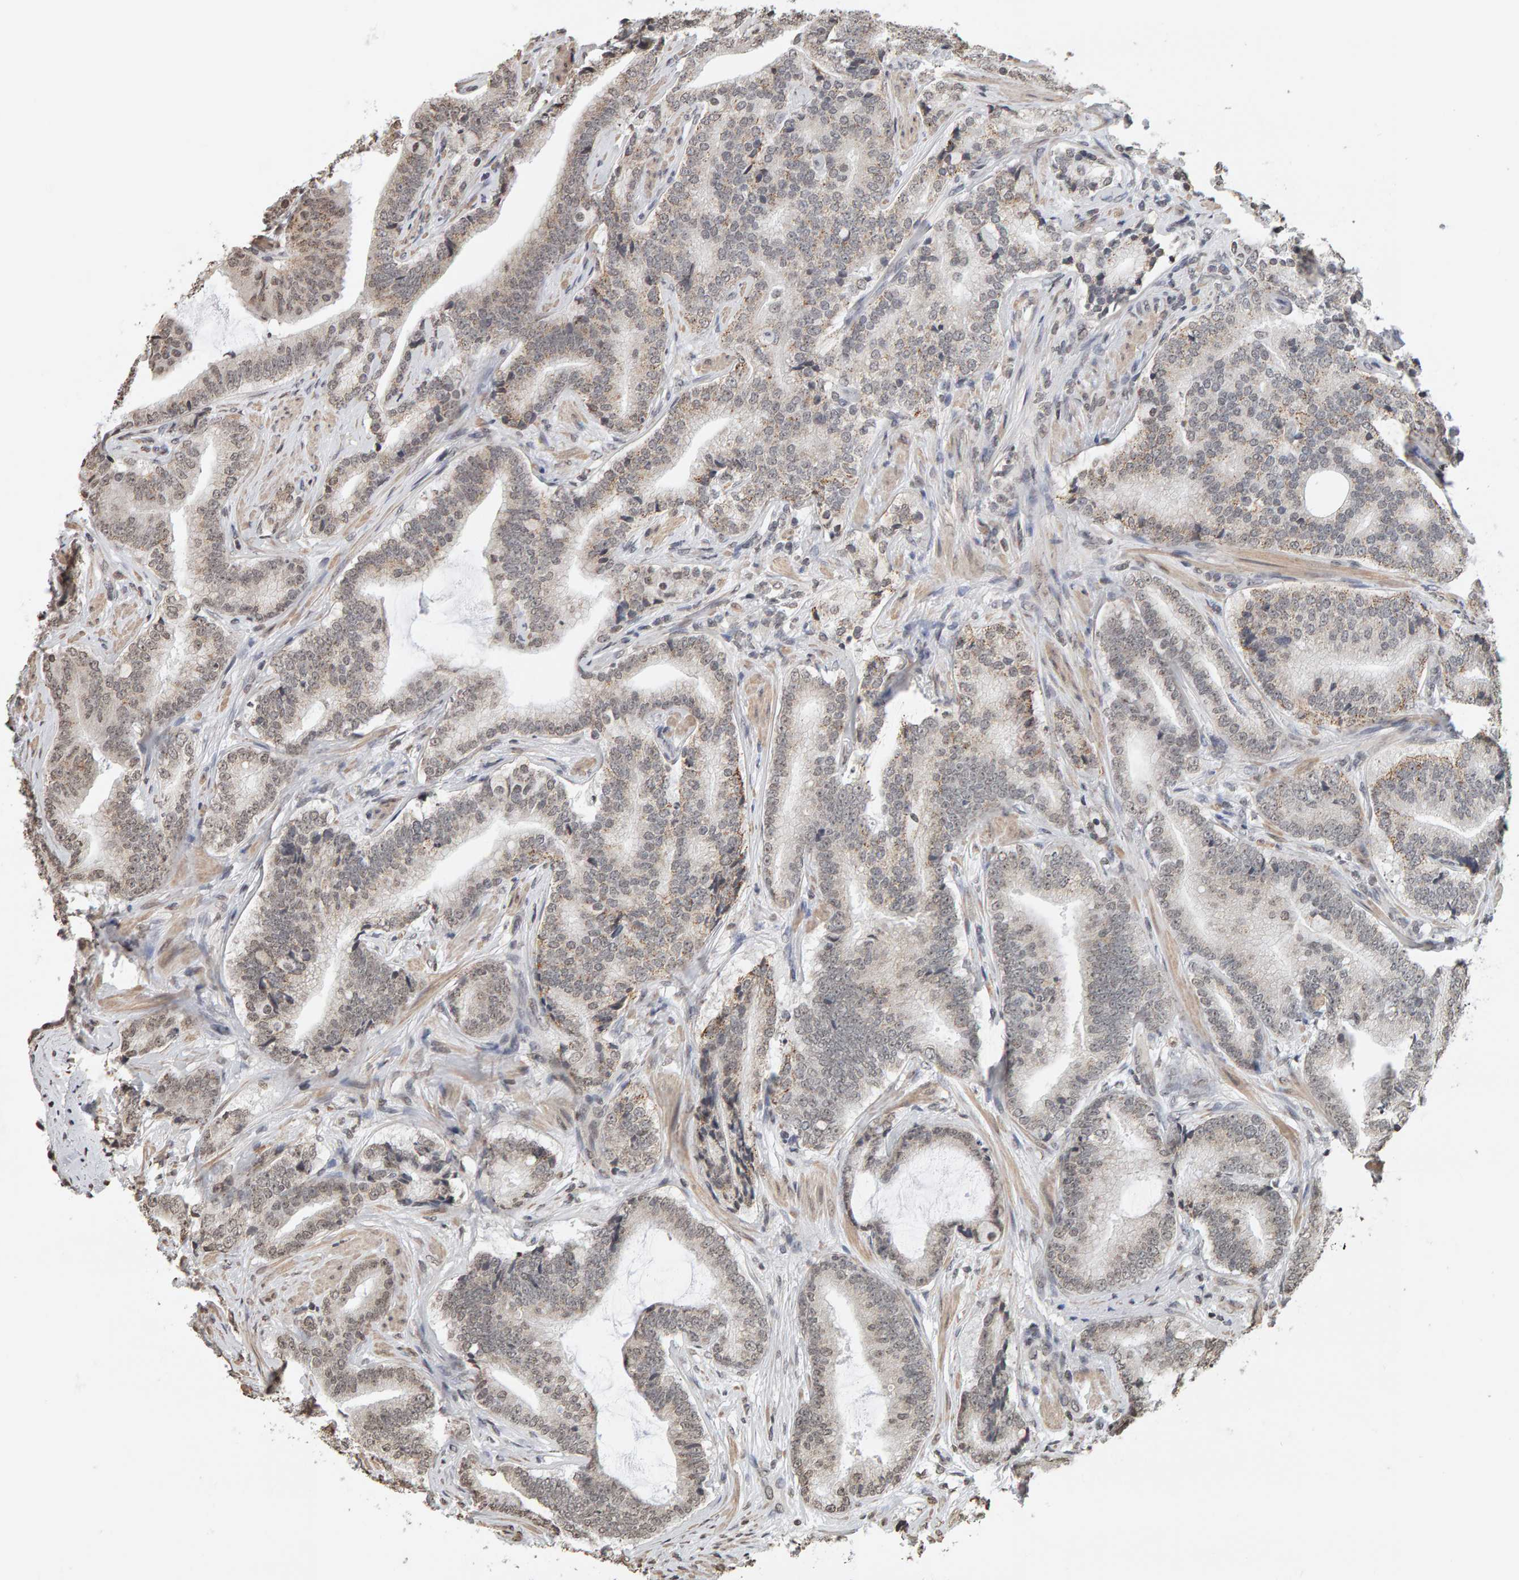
{"staining": {"intensity": "weak", "quantity": "25%-75%", "location": "cytoplasmic/membranous"}, "tissue": "prostate cancer", "cell_type": "Tumor cells", "image_type": "cancer", "snomed": [{"axis": "morphology", "description": "Adenocarcinoma, High grade"}, {"axis": "topography", "description": "Prostate"}], "caption": "High-power microscopy captured an IHC micrograph of adenocarcinoma (high-grade) (prostate), revealing weak cytoplasmic/membranous staining in approximately 25%-75% of tumor cells.", "gene": "AFF4", "patient": {"sex": "male", "age": 55}}